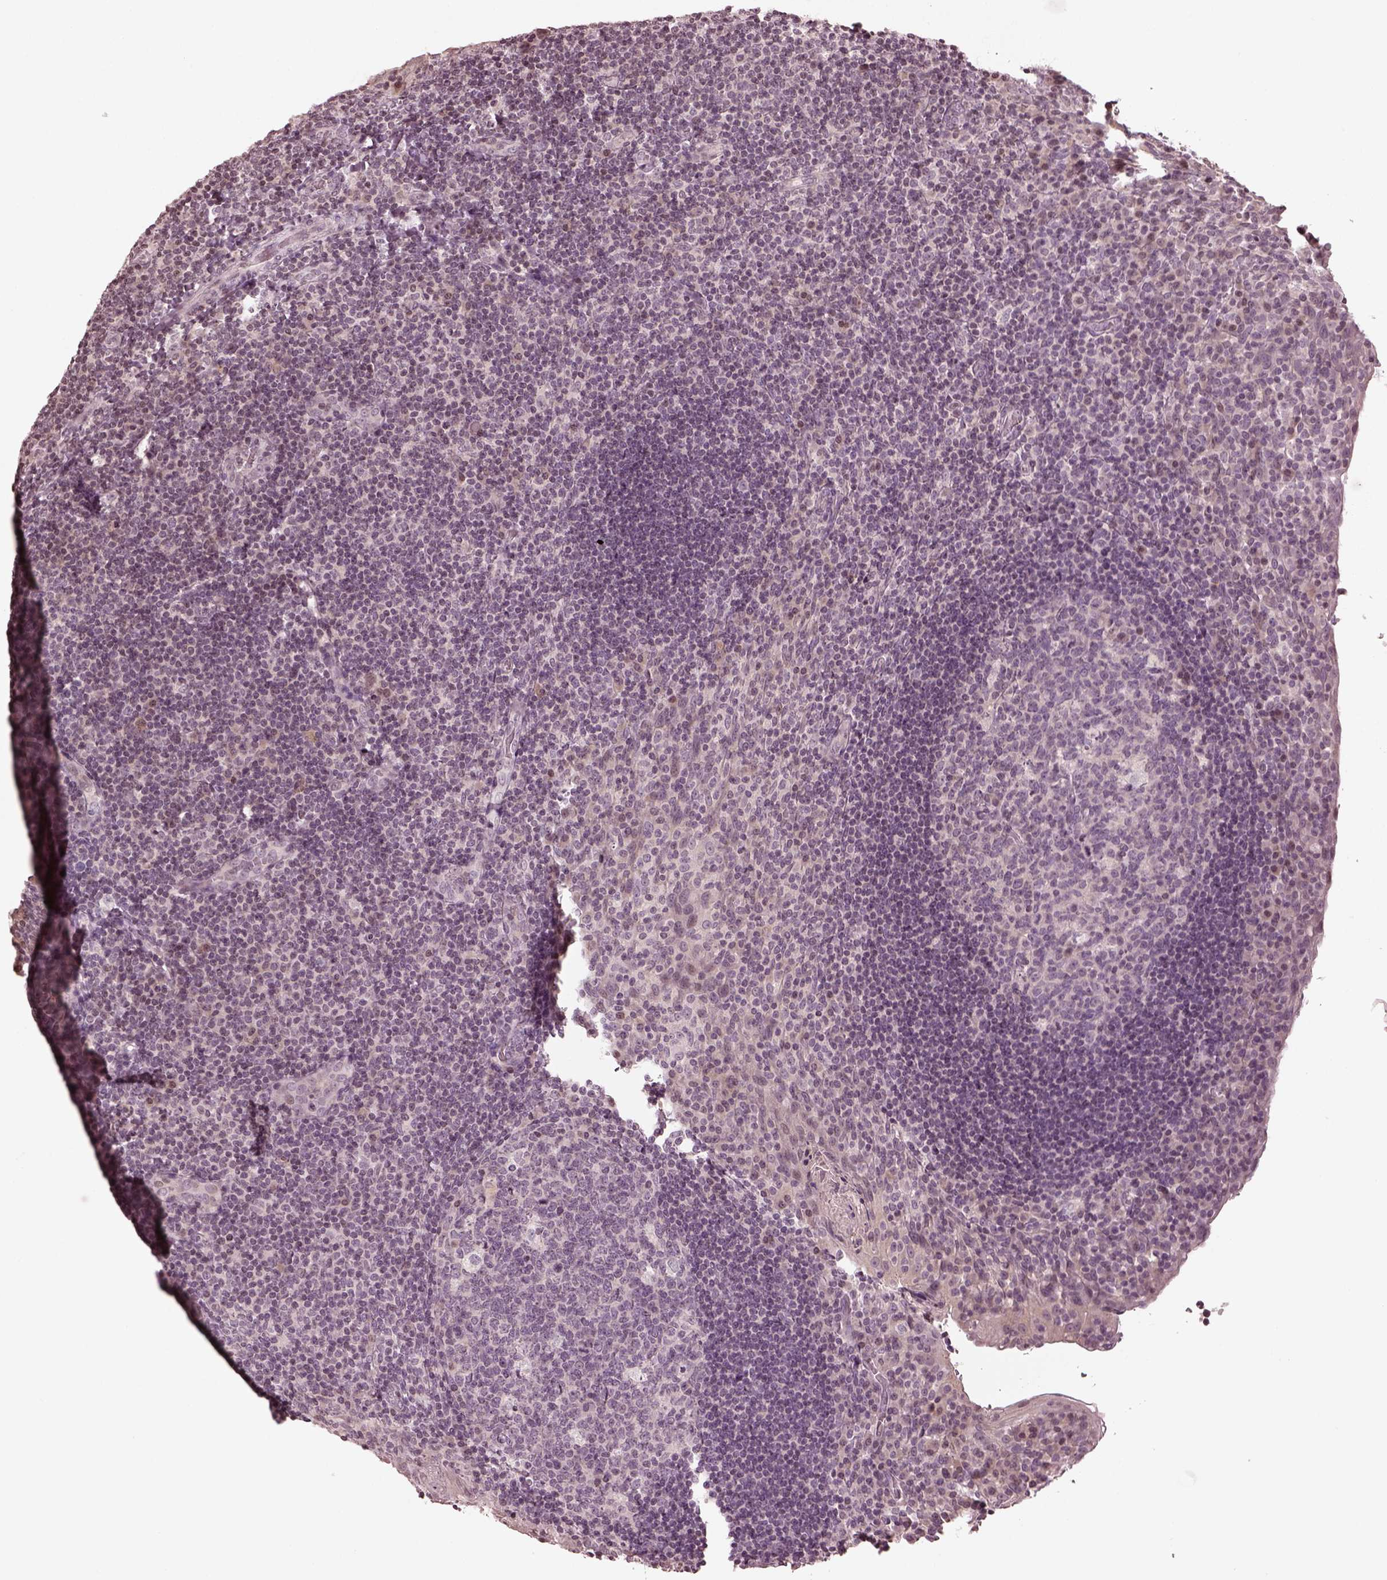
{"staining": {"intensity": "negative", "quantity": "none", "location": "none"}, "tissue": "tonsil", "cell_type": "Germinal center cells", "image_type": "normal", "snomed": [{"axis": "morphology", "description": "Normal tissue, NOS"}, {"axis": "topography", "description": "Tonsil"}], "caption": "Histopathology image shows no protein staining in germinal center cells of normal tonsil. (Immunohistochemistry, brightfield microscopy, high magnification).", "gene": "GRM4", "patient": {"sex": "male", "age": 17}}